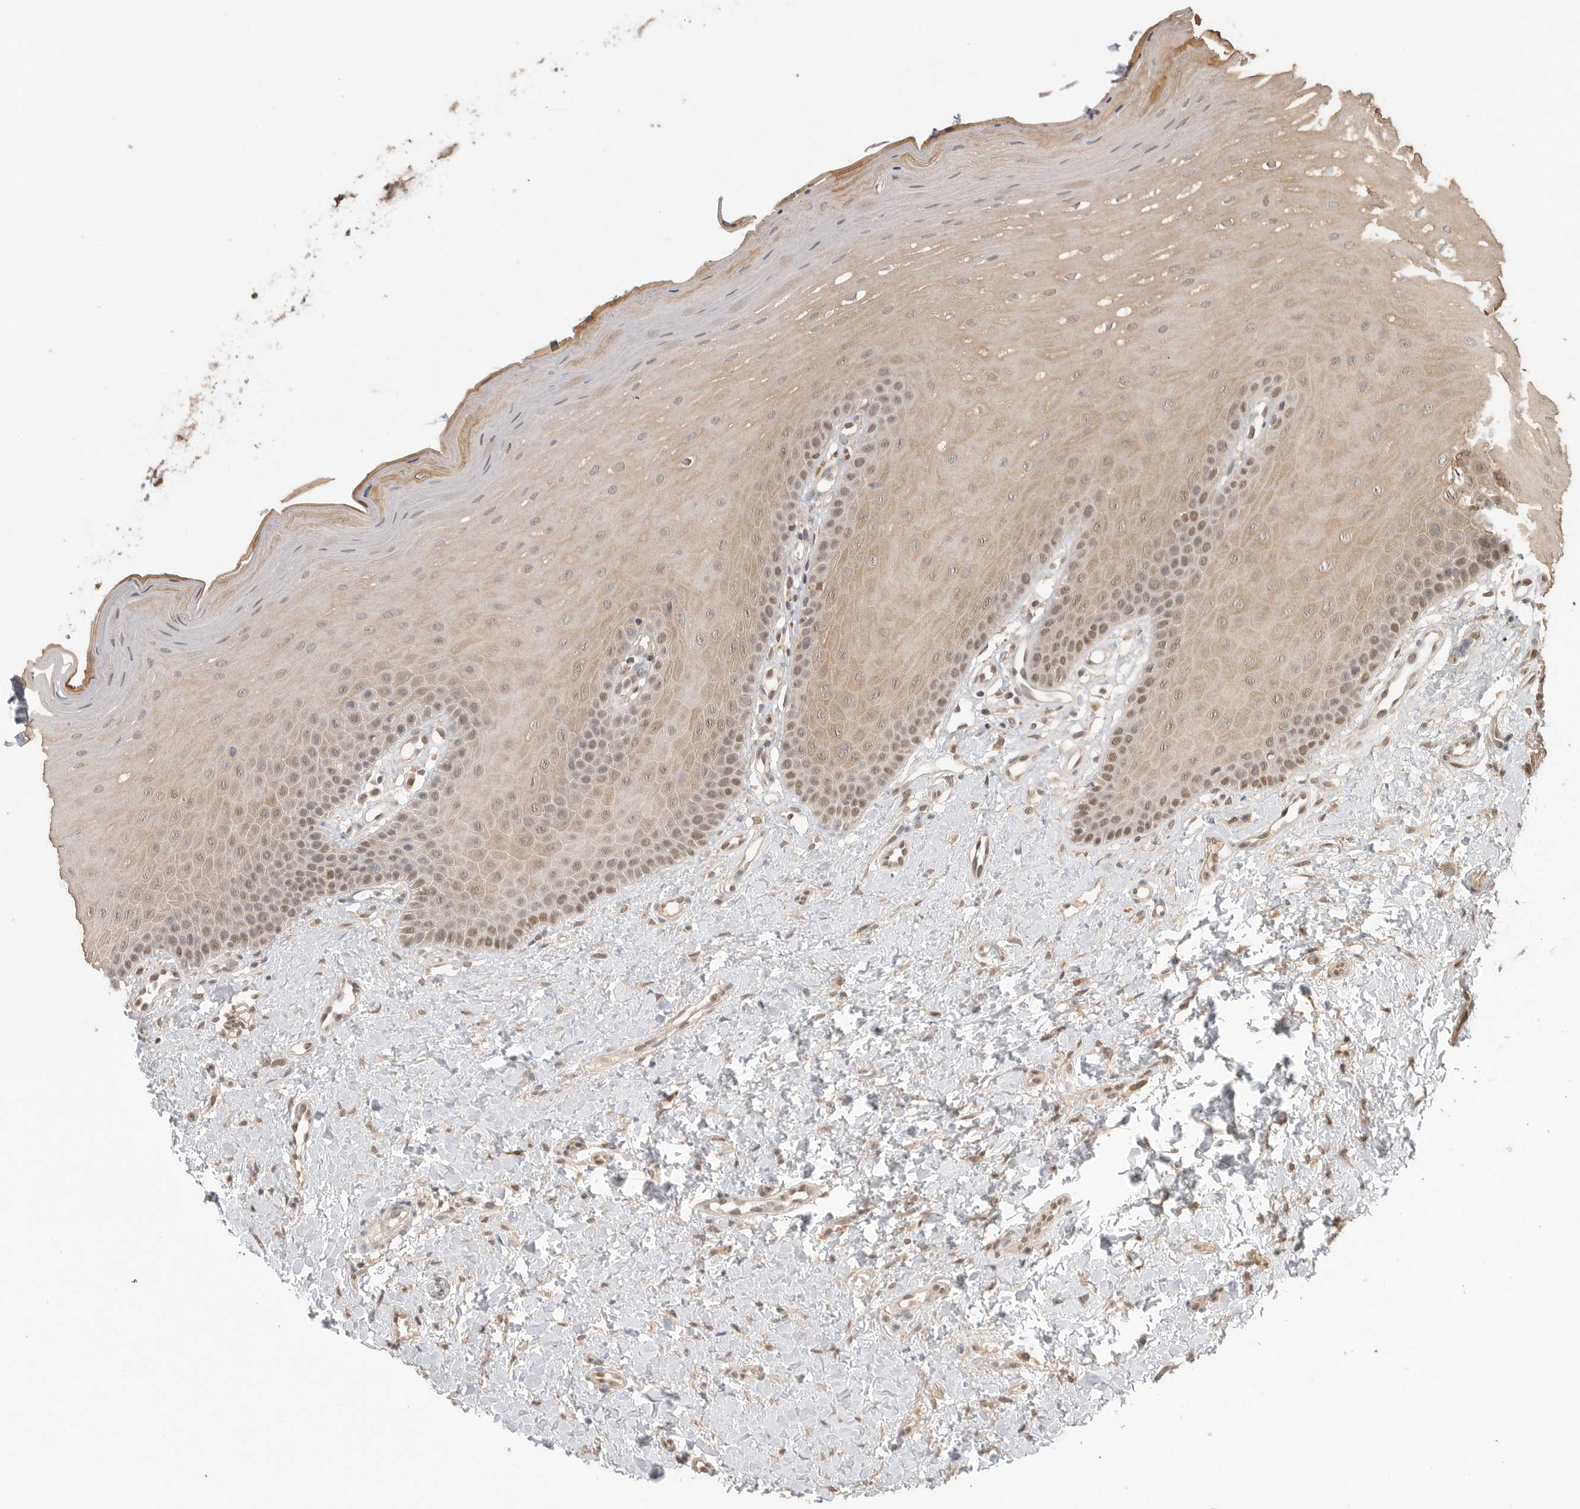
{"staining": {"intensity": "moderate", "quantity": "25%-75%", "location": "cytoplasmic/membranous,nuclear"}, "tissue": "oral mucosa", "cell_type": "Squamous epithelial cells", "image_type": "normal", "snomed": [{"axis": "morphology", "description": "Normal tissue, NOS"}, {"axis": "topography", "description": "Oral tissue"}], "caption": "A brown stain highlights moderate cytoplasmic/membranous,nuclear staining of a protein in squamous epithelial cells of normal oral mucosa.", "gene": "DFFA", "patient": {"sex": "female", "age": 39}}